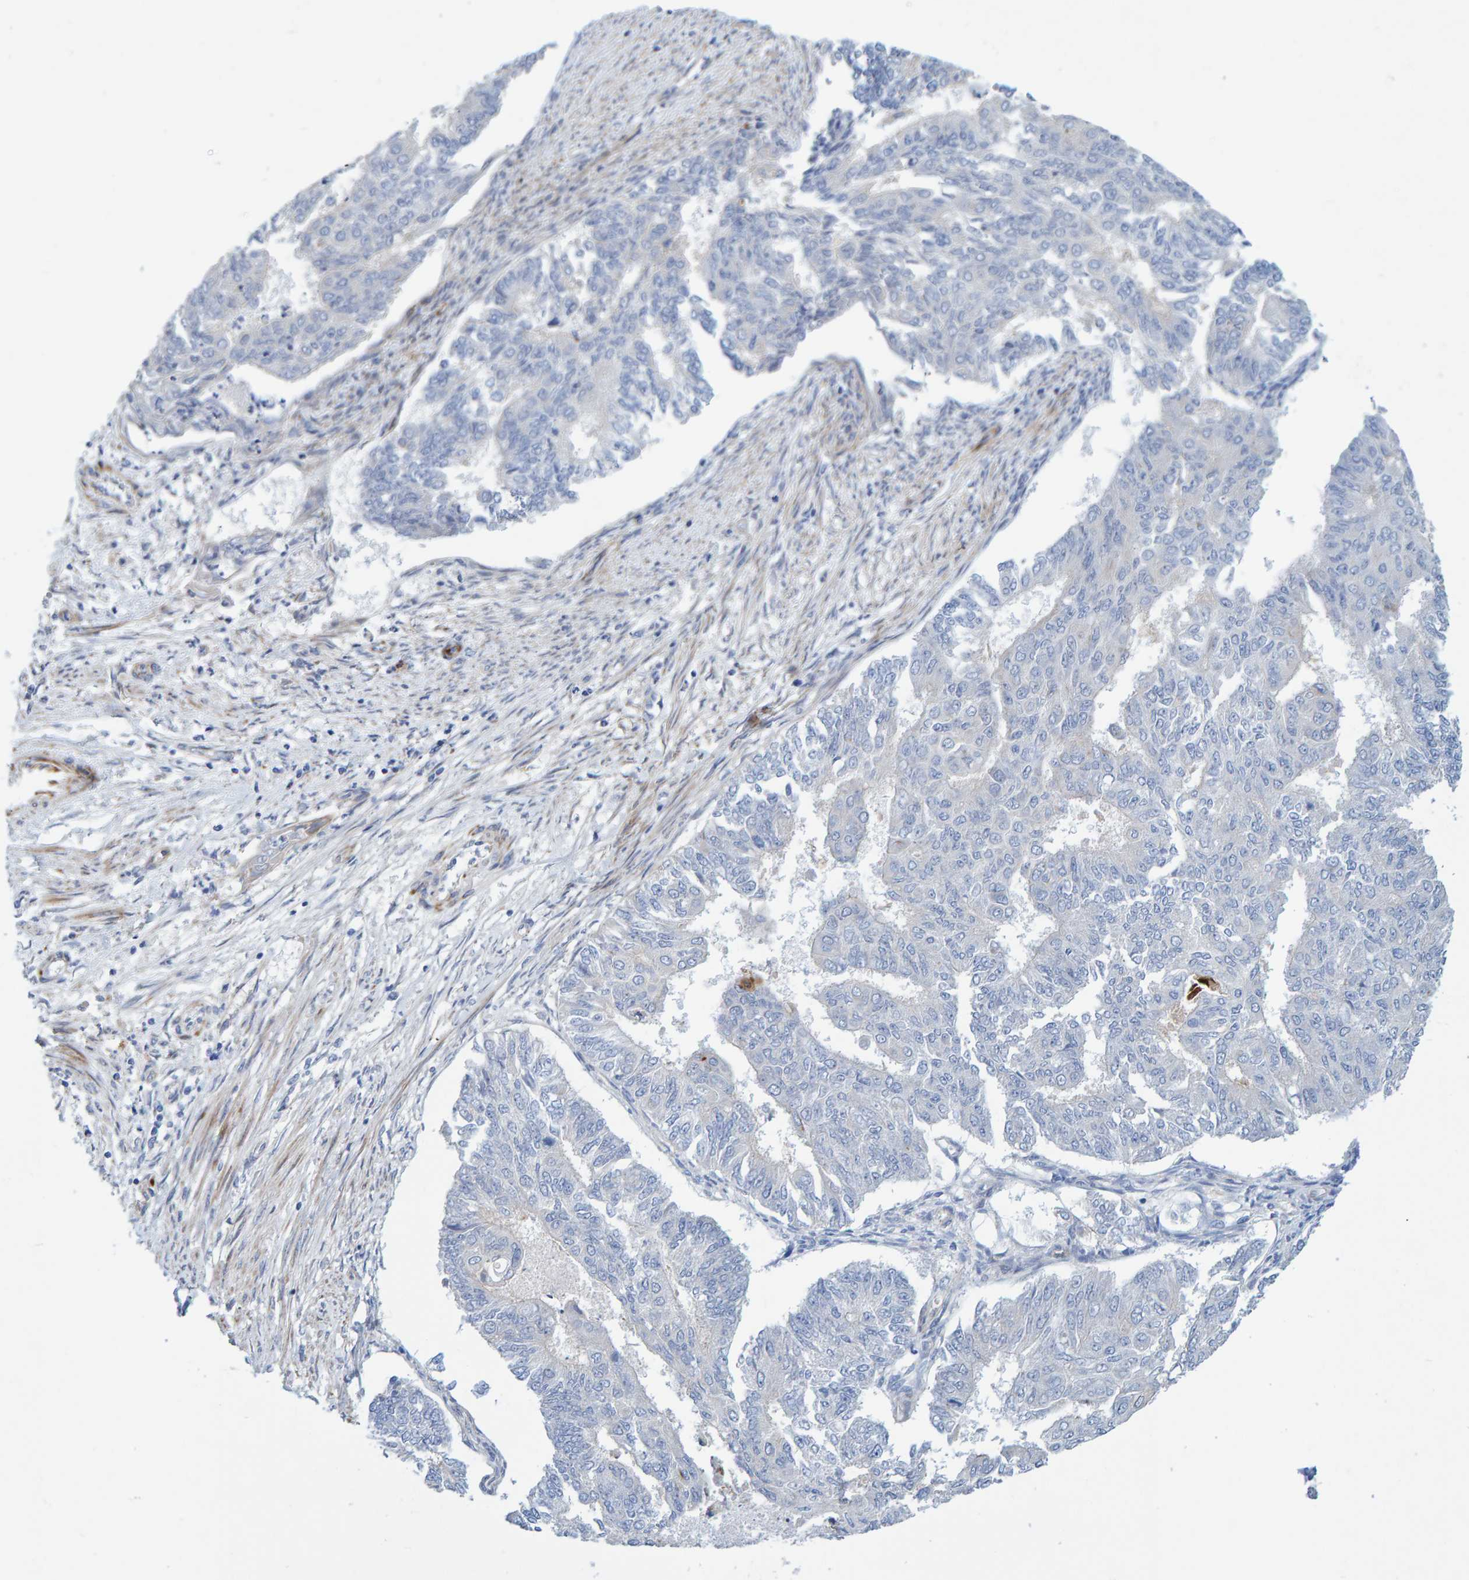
{"staining": {"intensity": "negative", "quantity": "none", "location": "none"}, "tissue": "endometrial cancer", "cell_type": "Tumor cells", "image_type": "cancer", "snomed": [{"axis": "morphology", "description": "Adenocarcinoma, NOS"}, {"axis": "topography", "description": "Endometrium"}], "caption": "The photomicrograph reveals no staining of tumor cells in endometrial adenocarcinoma. (DAB (3,3'-diaminobenzidine) immunohistochemistry visualized using brightfield microscopy, high magnification).", "gene": "POLG2", "patient": {"sex": "female", "age": 32}}